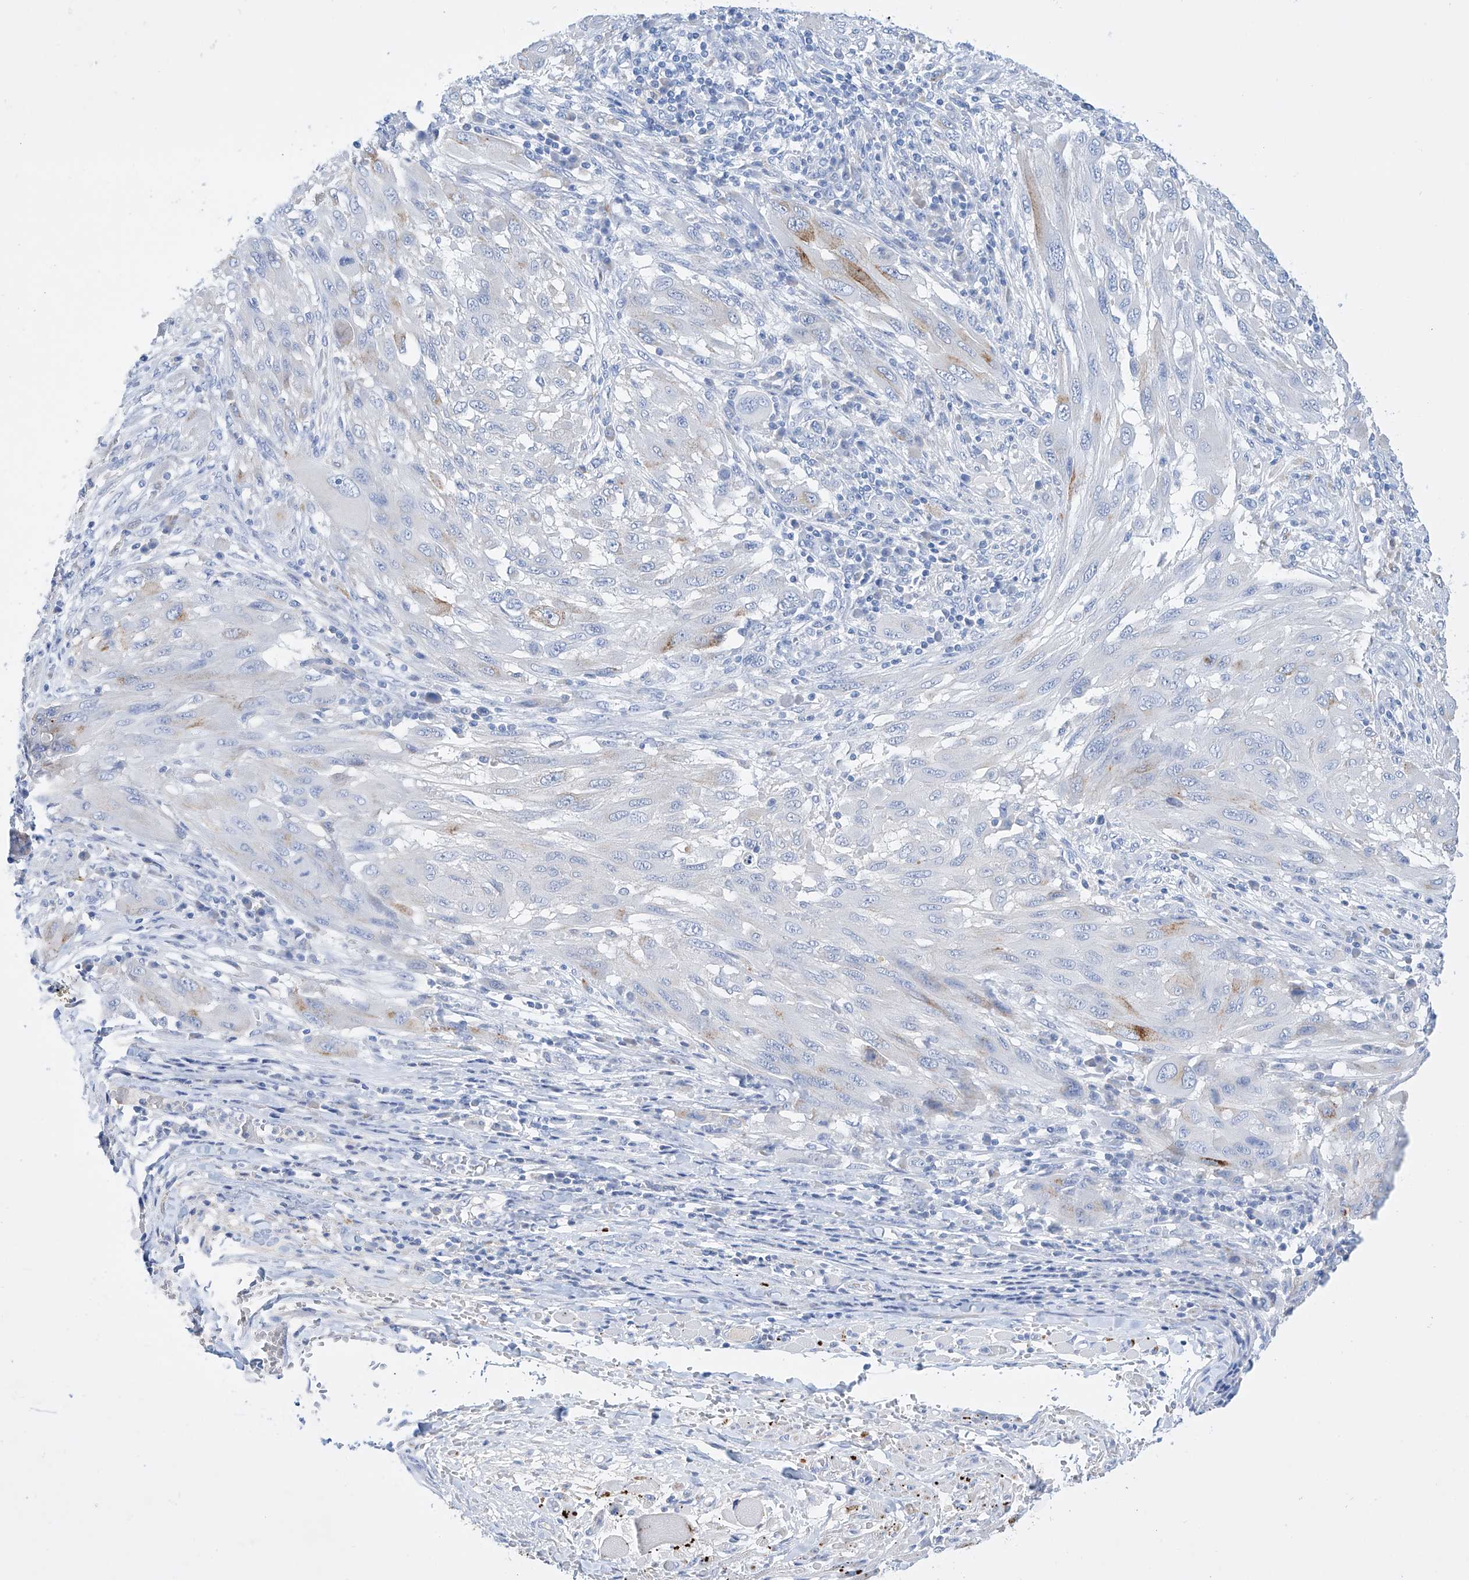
{"staining": {"intensity": "negative", "quantity": "none", "location": "none"}, "tissue": "melanoma", "cell_type": "Tumor cells", "image_type": "cancer", "snomed": [{"axis": "morphology", "description": "Malignant melanoma, NOS"}, {"axis": "topography", "description": "Skin"}], "caption": "High magnification brightfield microscopy of malignant melanoma stained with DAB (brown) and counterstained with hematoxylin (blue): tumor cells show no significant staining.", "gene": "LURAP1", "patient": {"sex": "female", "age": 91}}